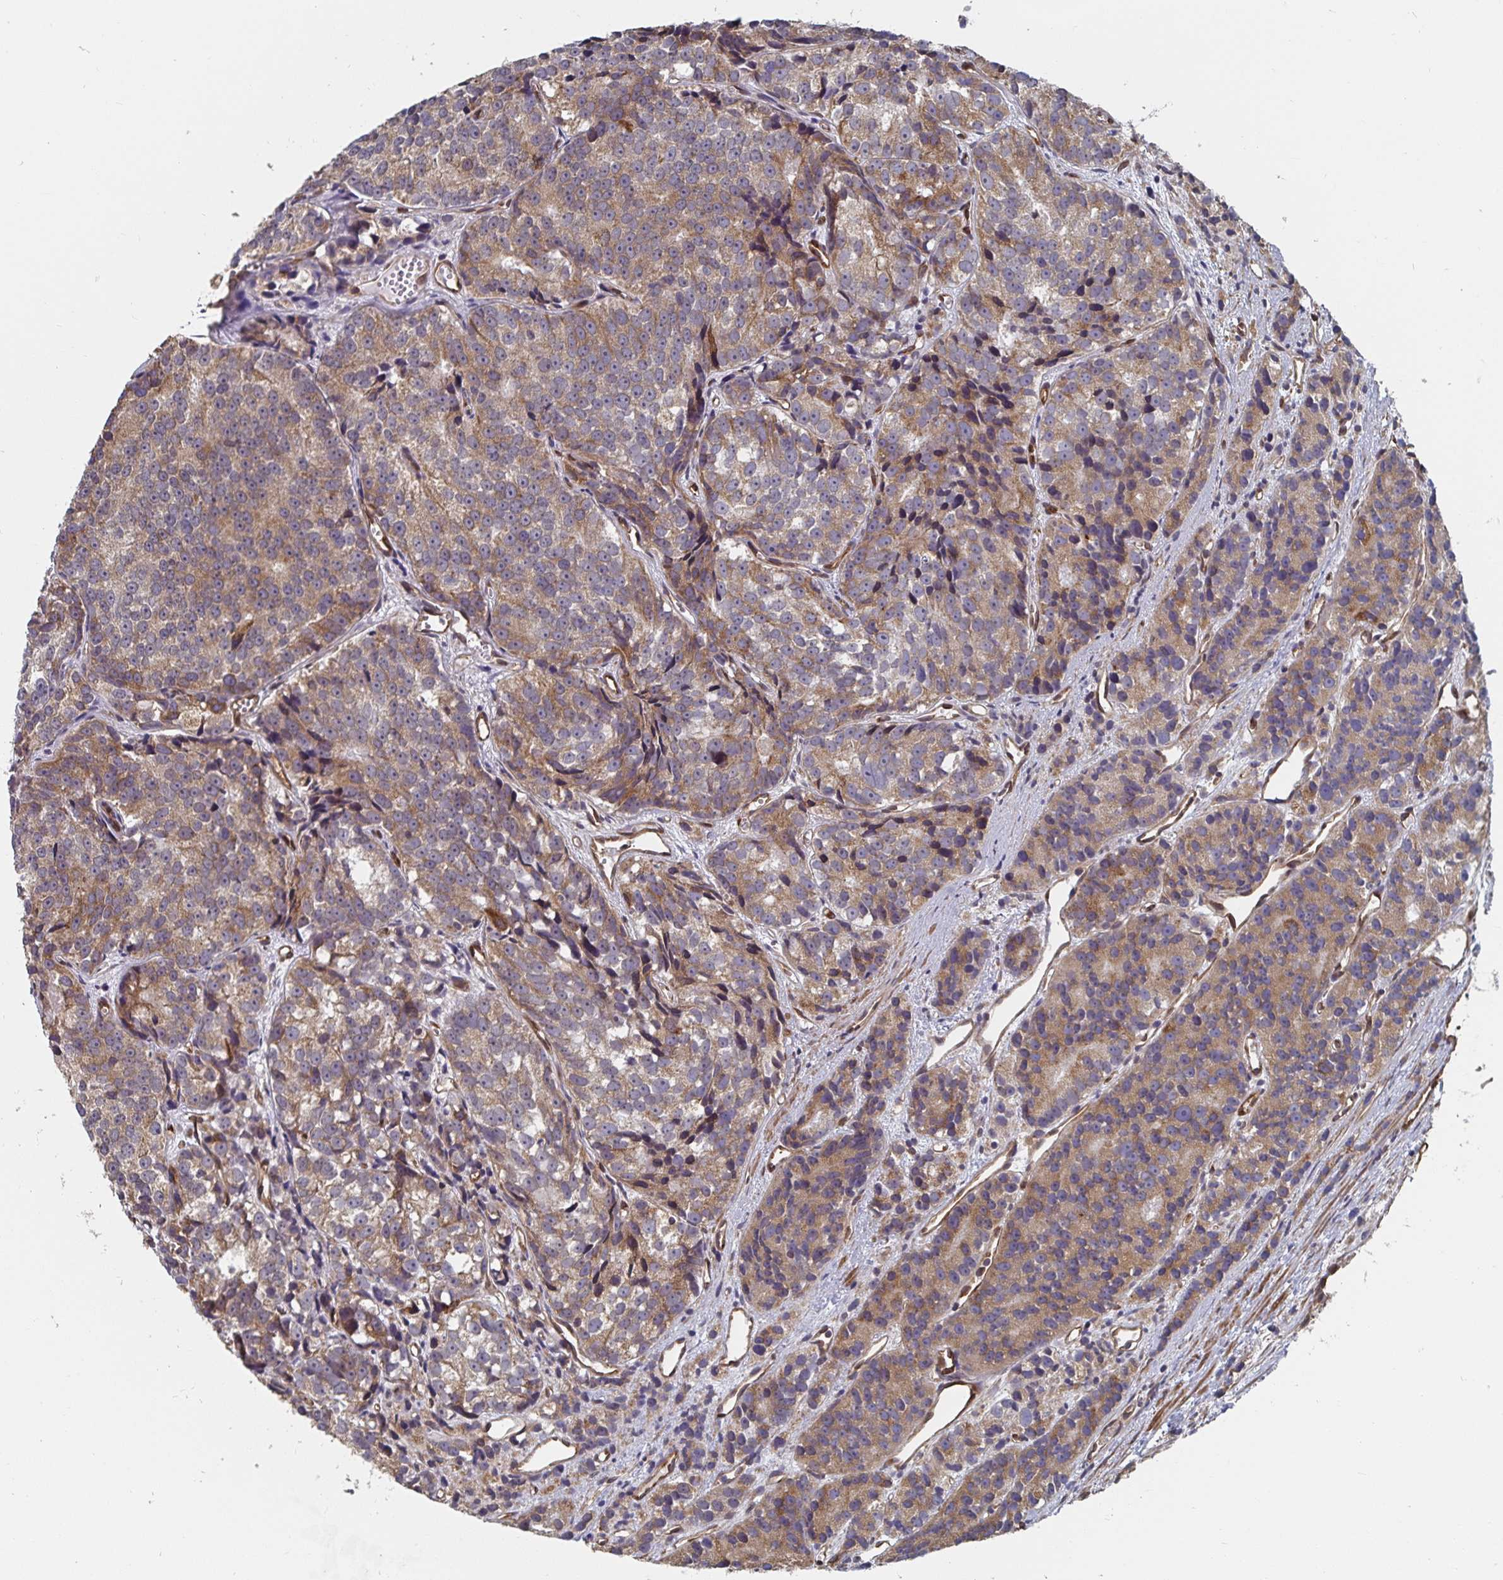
{"staining": {"intensity": "moderate", "quantity": ">75%", "location": "cytoplasmic/membranous"}, "tissue": "prostate cancer", "cell_type": "Tumor cells", "image_type": "cancer", "snomed": [{"axis": "morphology", "description": "Adenocarcinoma, High grade"}, {"axis": "topography", "description": "Prostate"}], "caption": "High-grade adenocarcinoma (prostate) stained for a protein demonstrates moderate cytoplasmic/membranous positivity in tumor cells.", "gene": "BCAP29", "patient": {"sex": "male", "age": 77}}